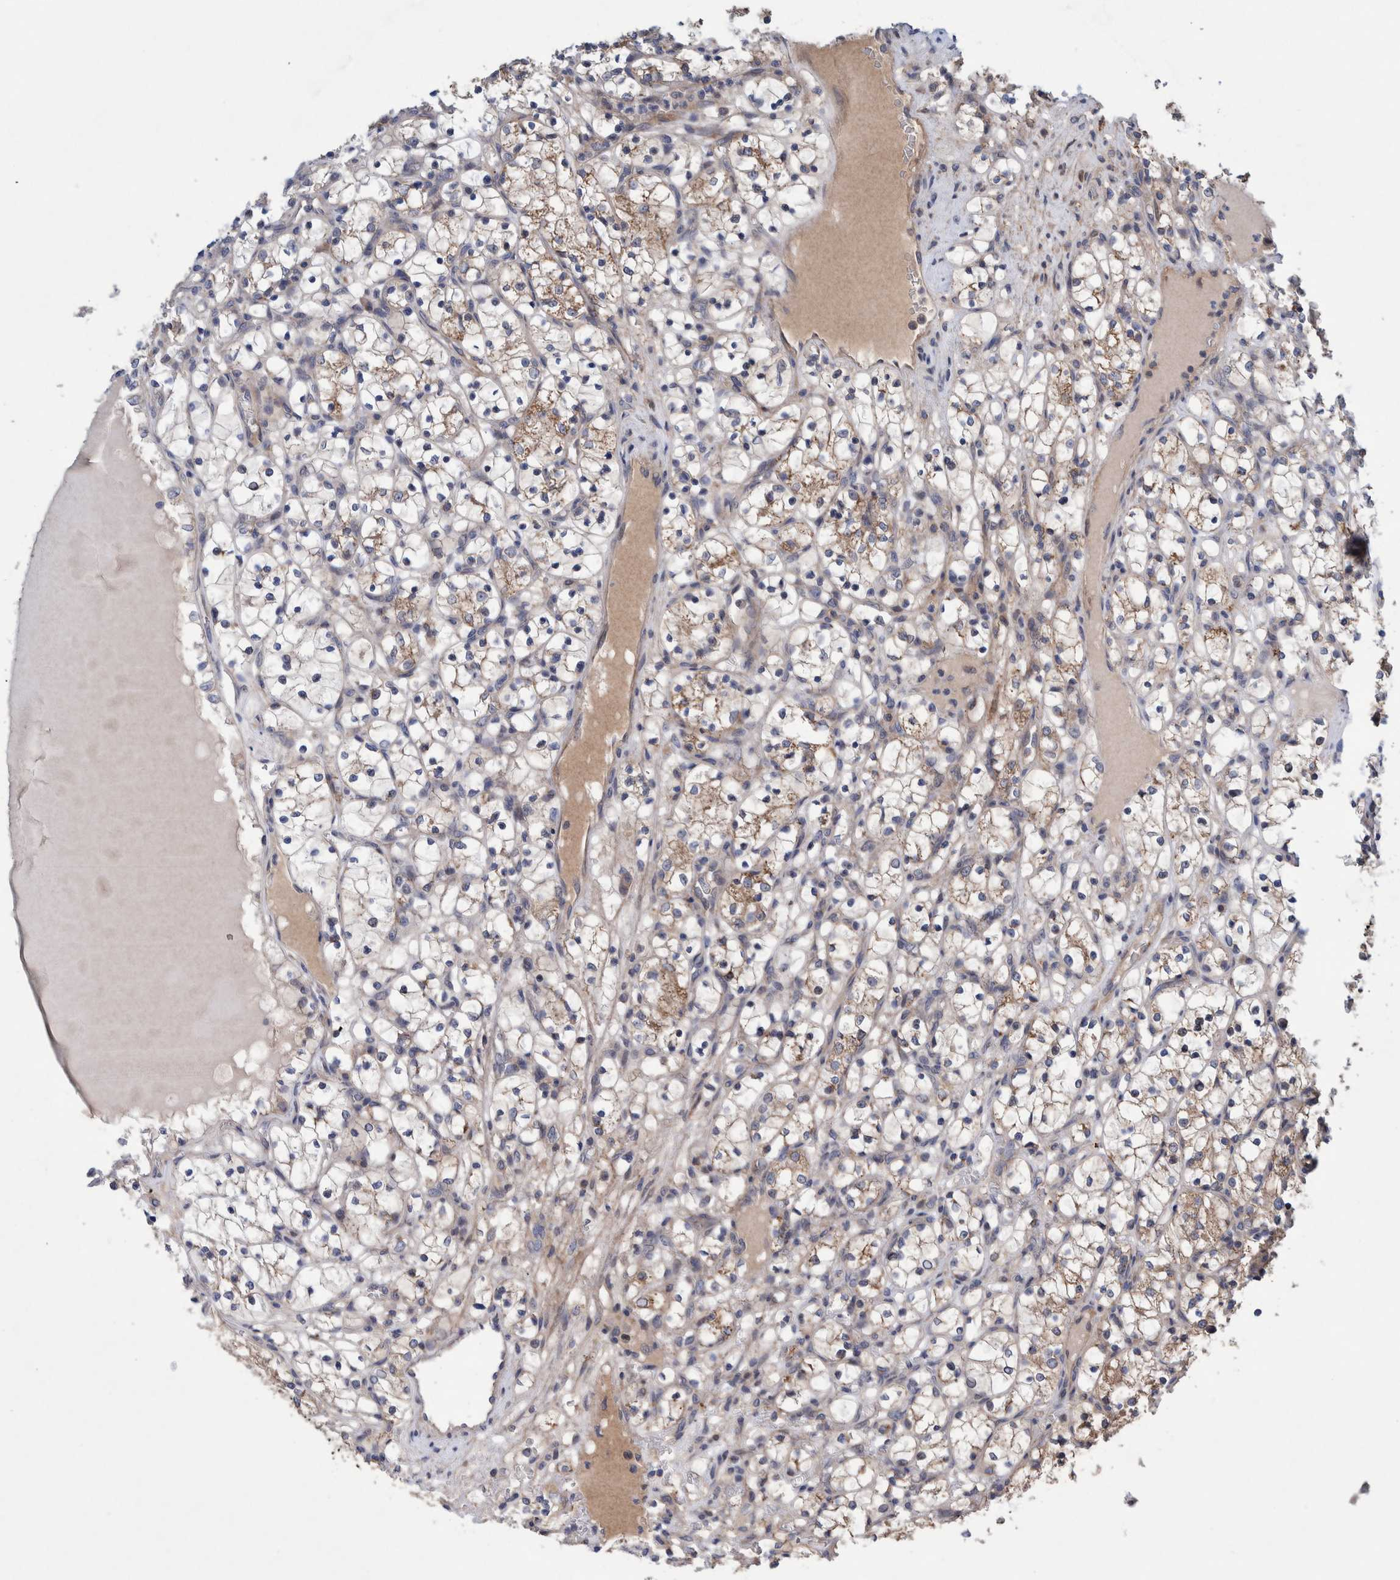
{"staining": {"intensity": "moderate", "quantity": "25%-75%", "location": "cytoplasmic/membranous"}, "tissue": "renal cancer", "cell_type": "Tumor cells", "image_type": "cancer", "snomed": [{"axis": "morphology", "description": "Adenocarcinoma, NOS"}, {"axis": "topography", "description": "Kidney"}], "caption": "A micrograph of renal adenocarcinoma stained for a protein demonstrates moderate cytoplasmic/membranous brown staining in tumor cells.", "gene": "PIK3R6", "patient": {"sex": "female", "age": 69}}